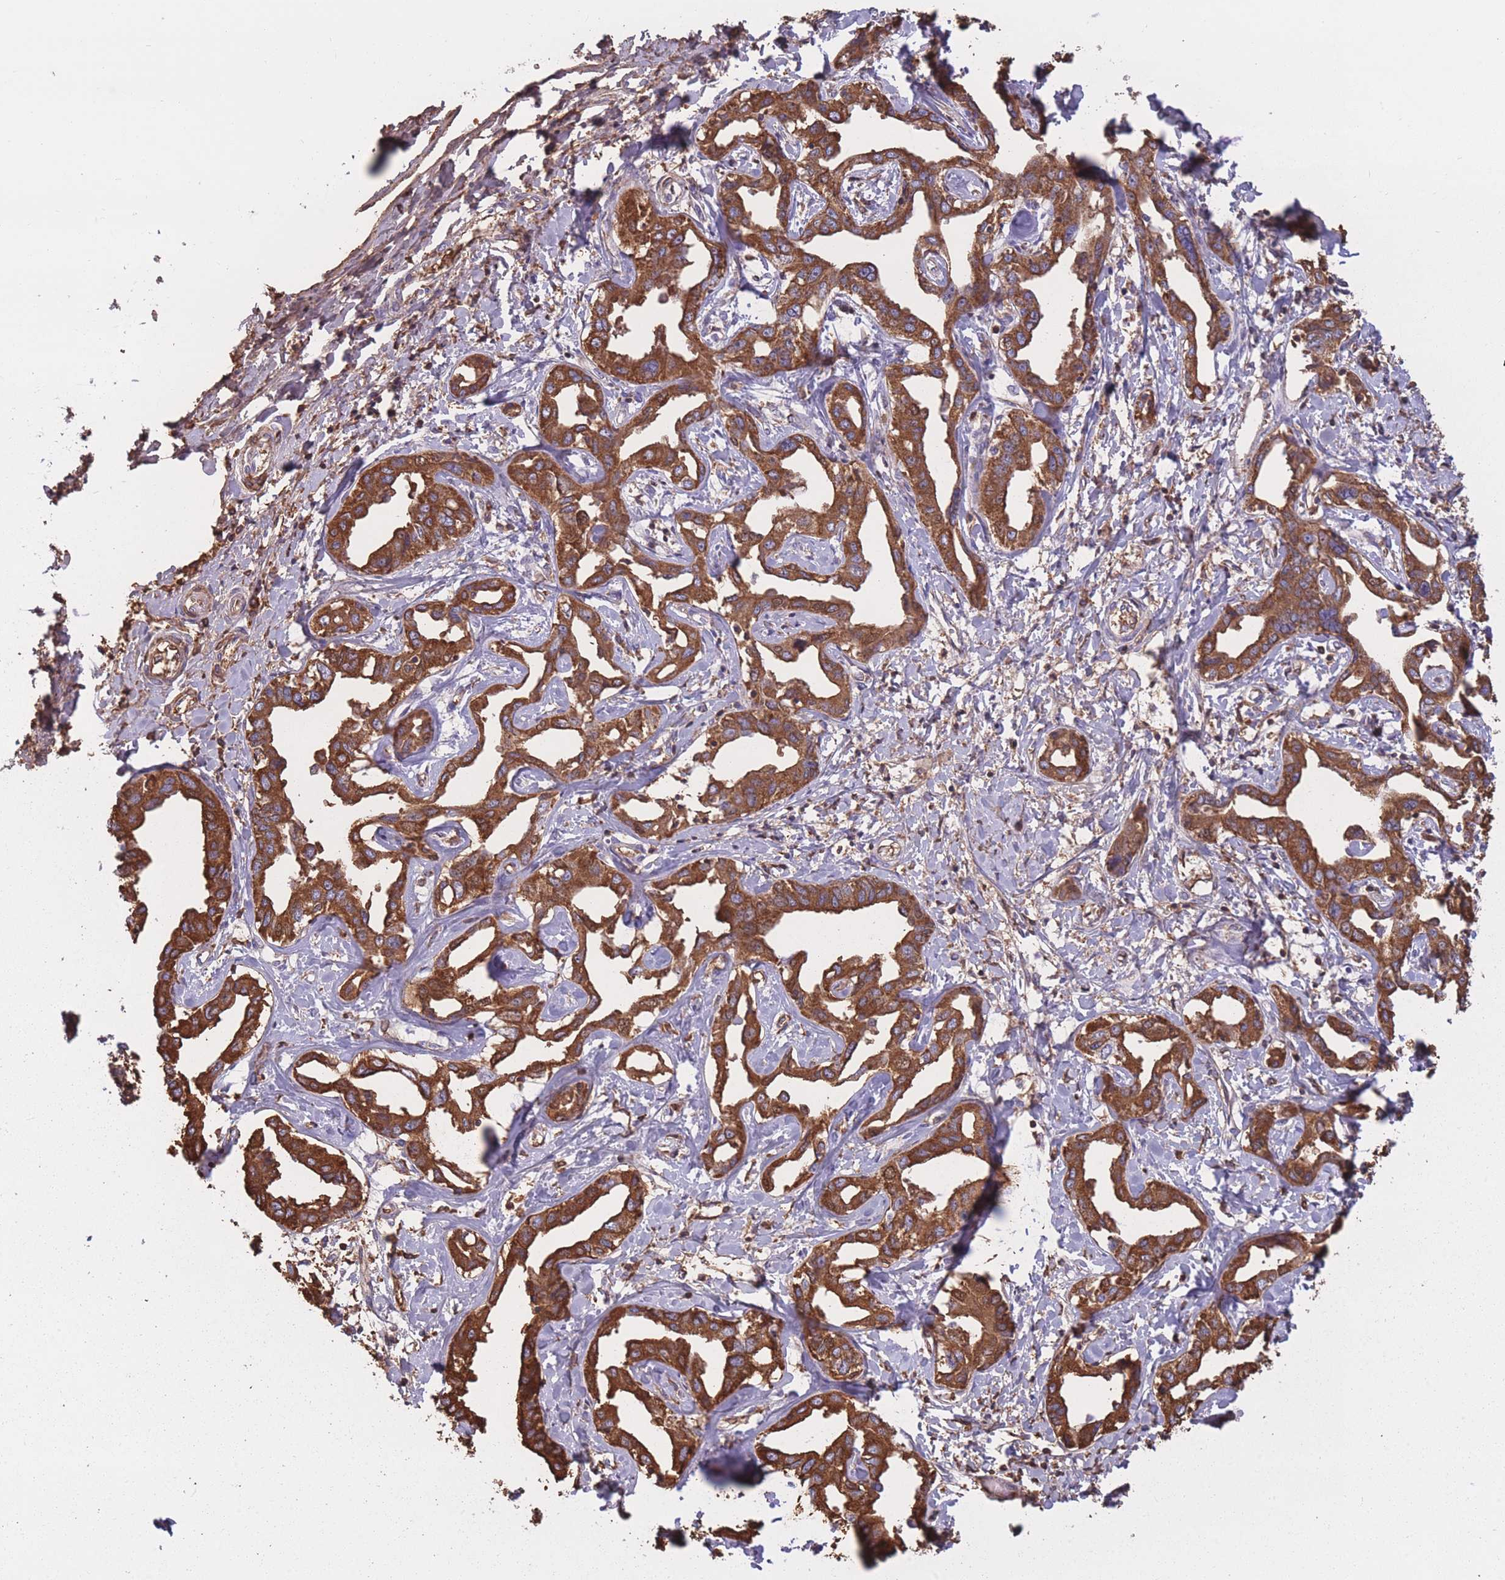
{"staining": {"intensity": "strong", "quantity": ">75%", "location": "cytoplasmic/membranous"}, "tissue": "liver cancer", "cell_type": "Tumor cells", "image_type": "cancer", "snomed": [{"axis": "morphology", "description": "Cholangiocarcinoma"}, {"axis": "topography", "description": "Liver"}], "caption": "The micrograph reveals immunohistochemical staining of liver cholangiocarcinoma. There is strong cytoplasmic/membranous positivity is identified in approximately >75% of tumor cells. The protein of interest is shown in brown color, while the nuclei are stained blue.", "gene": "KAT2A", "patient": {"sex": "male", "age": 59}}